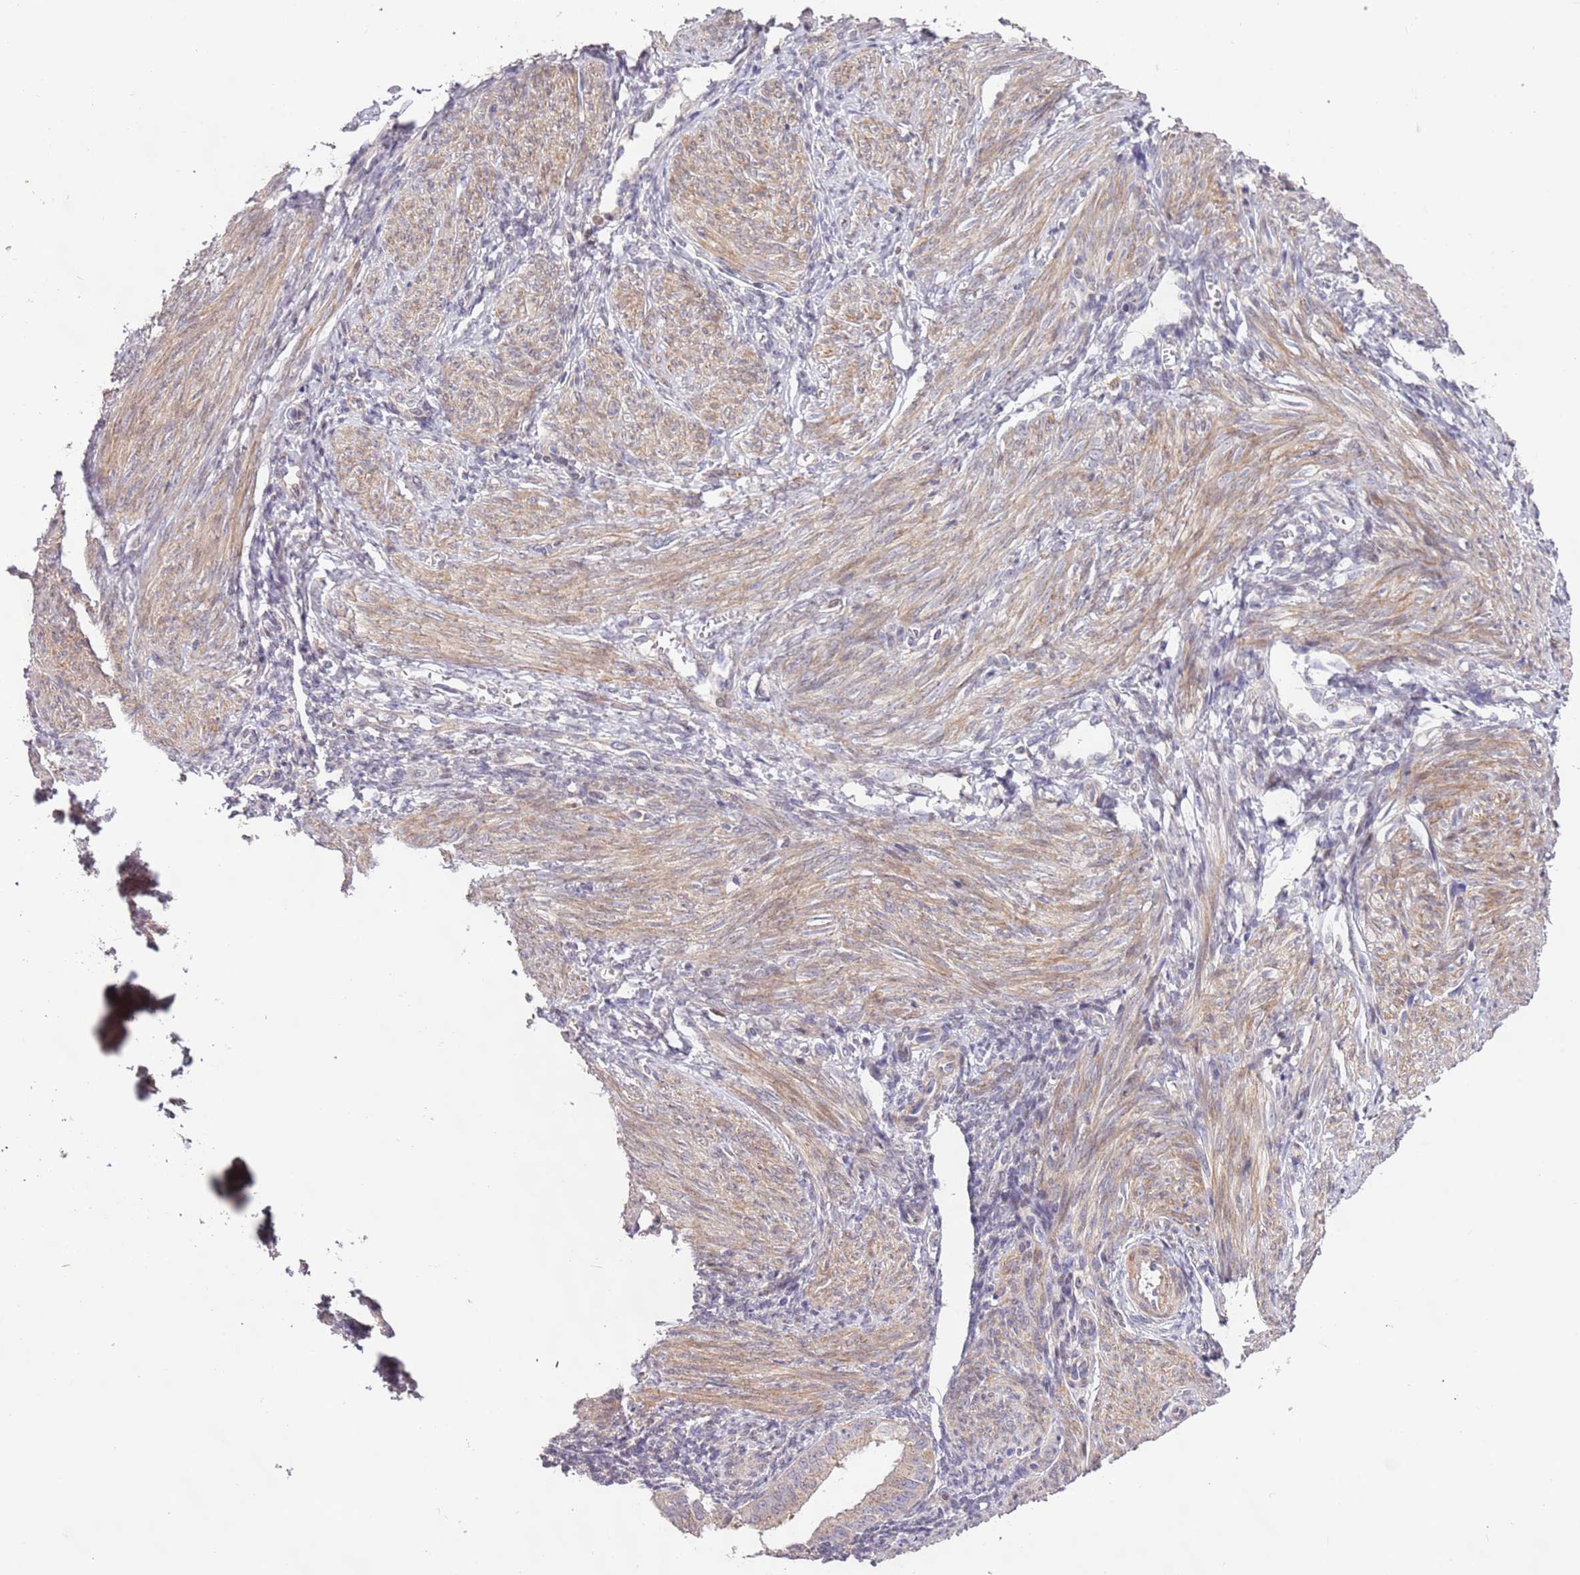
{"staining": {"intensity": "weak", "quantity": "<25%", "location": "cytoplasmic/membranous"}, "tissue": "endometrium", "cell_type": "Cells in endometrial stroma", "image_type": "normal", "snomed": [{"axis": "morphology", "description": "Normal tissue, NOS"}, {"axis": "topography", "description": "Uterus"}, {"axis": "topography", "description": "Endometrium"}], "caption": "The photomicrograph reveals no significant expression in cells in endometrial stroma of endometrium. Brightfield microscopy of immunohistochemistry stained with DAB (3,3'-diaminobenzidine) (brown) and hematoxylin (blue), captured at high magnification.", "gene": "SLC16A4", "patient": {"sex": "female", "age": 48}}